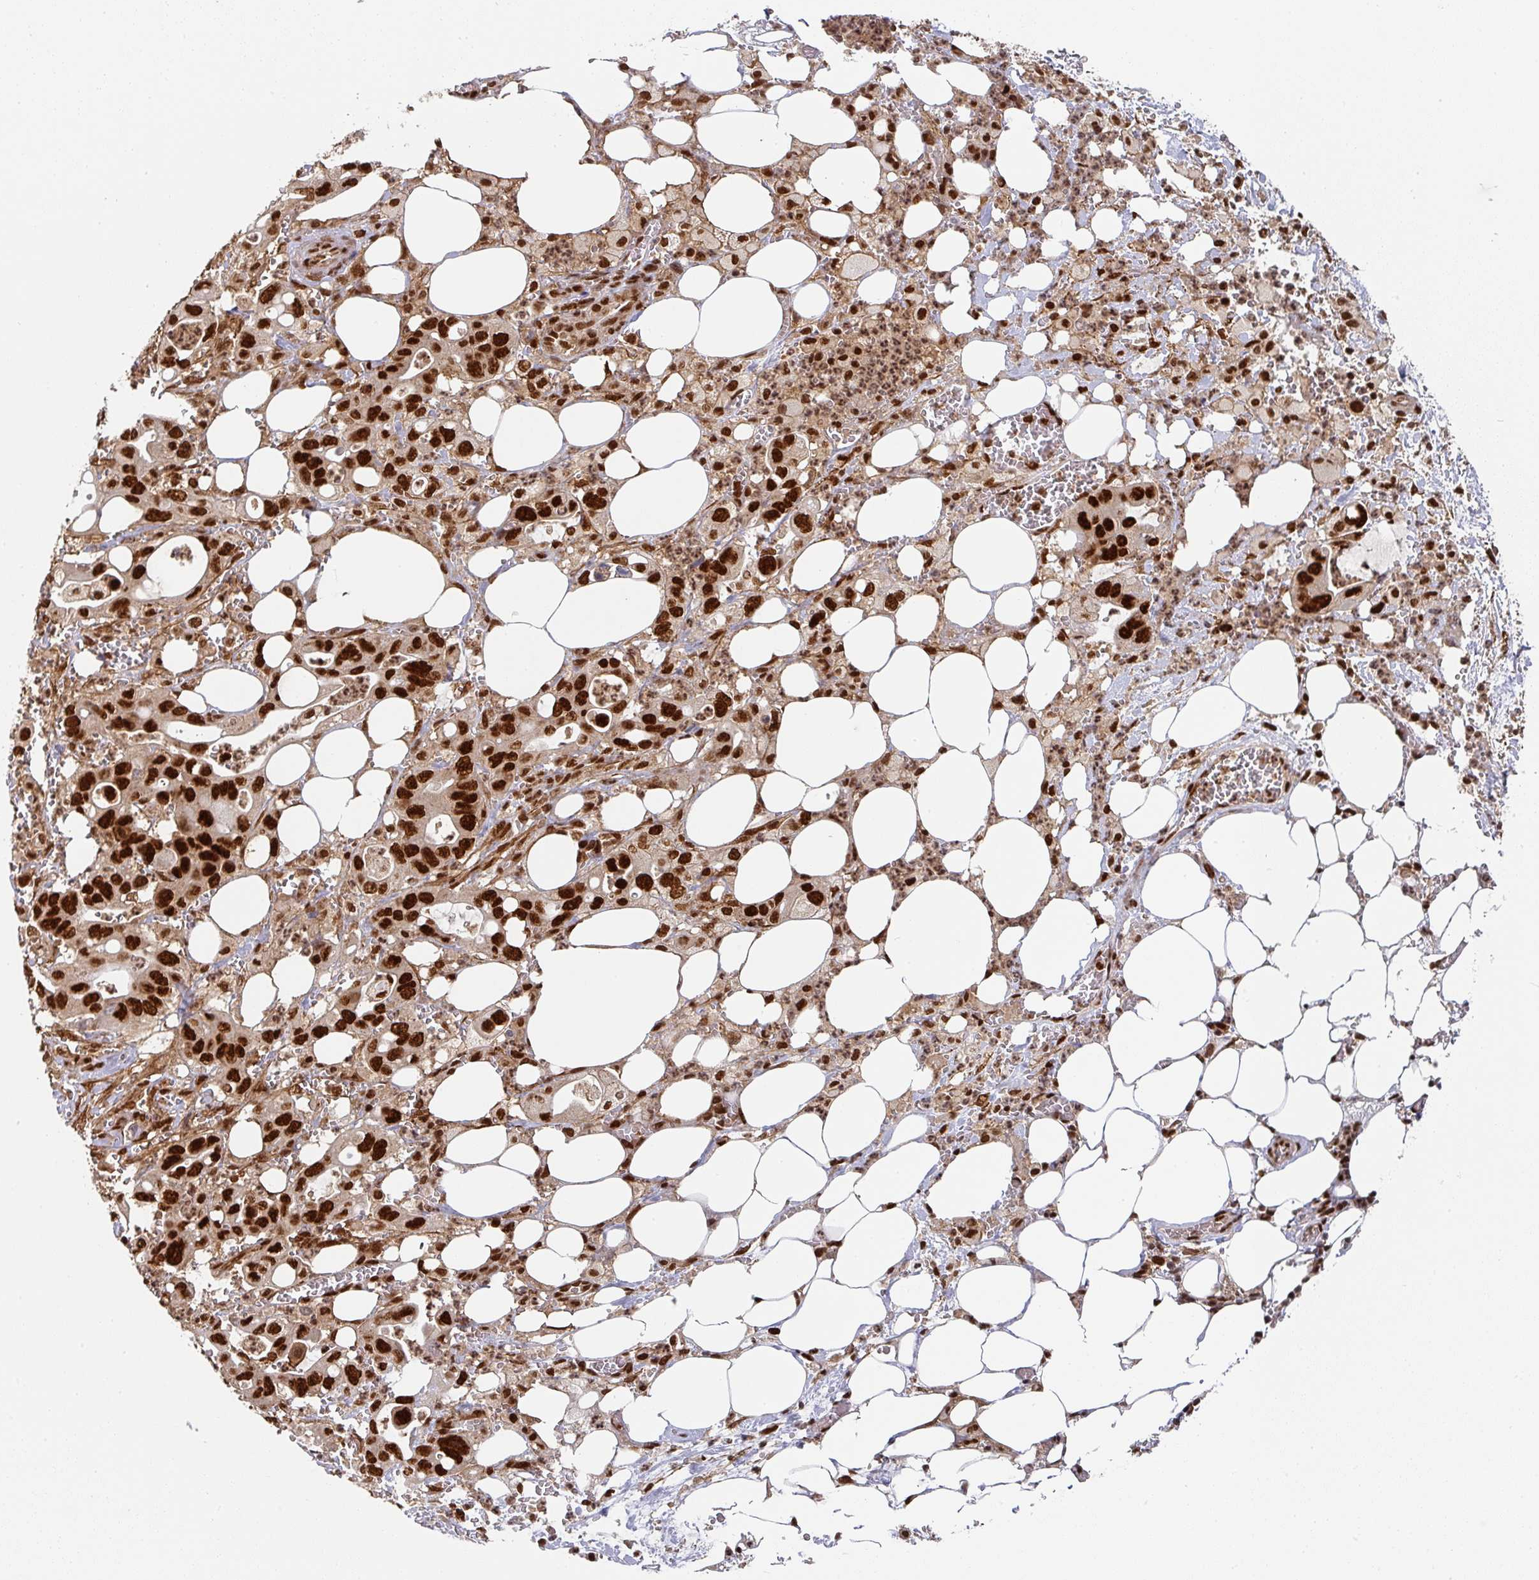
{"staining": {"intensity": "strong", "quantity": ">75%", "location": "nuclear"}, "tissue": "pancreatic cancer", "cell_type": "Tumor cells", "image_type": "cancer", "snomed": [{"axis": "morphology", "description": "Adenocarcinoma, NOS"}, {"axis": "topography", "description": "Pancreas"}], "caption": "Tumor cells demonstrate strong nuclear expression in about >75% of cells in pancreatic cancer (adenocarcinoma).", "gene": "DIDO1", "patient": {"sex": "male", "age": 61}}